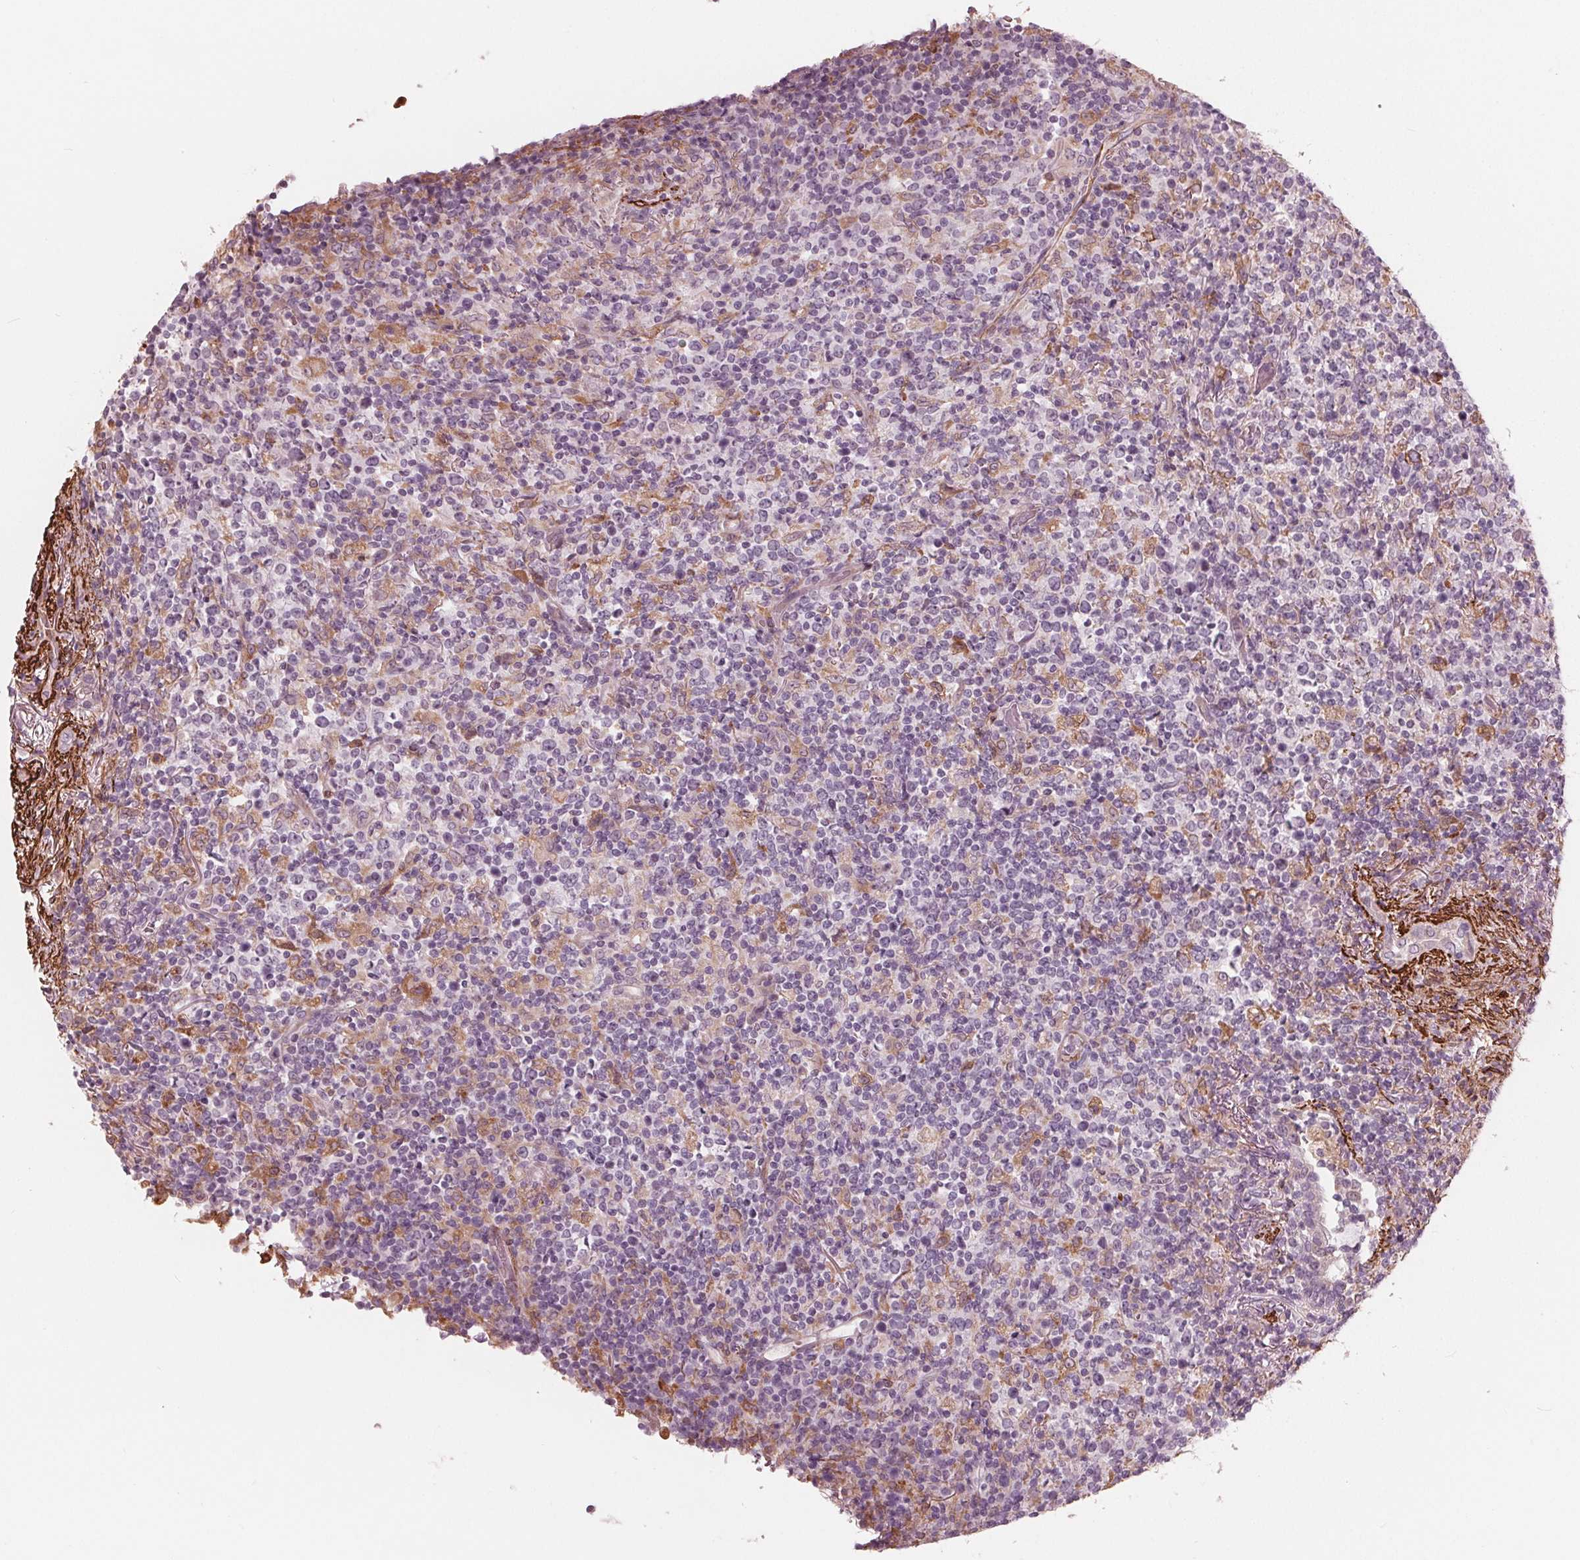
{"staining": {"intensity": "negative", "quantity": "none", "location": "none"}, "tissue": "lymphoma", "cell_type": "Tumor cells", "image_type": "cancer", "snomed": [{"axis": "morphology", "description": "Malignant lymphoma, non-Hodgkin's type, High grade"}, {"axis": "topography", "description": "Lung"}], "caption": "Tumor cells are negative for protein expression in human lymphoma. (IHC, brightfield microscopy, high magnification).", "gene": "MIER3", "patient": {"sex": "male", "age": 79}}